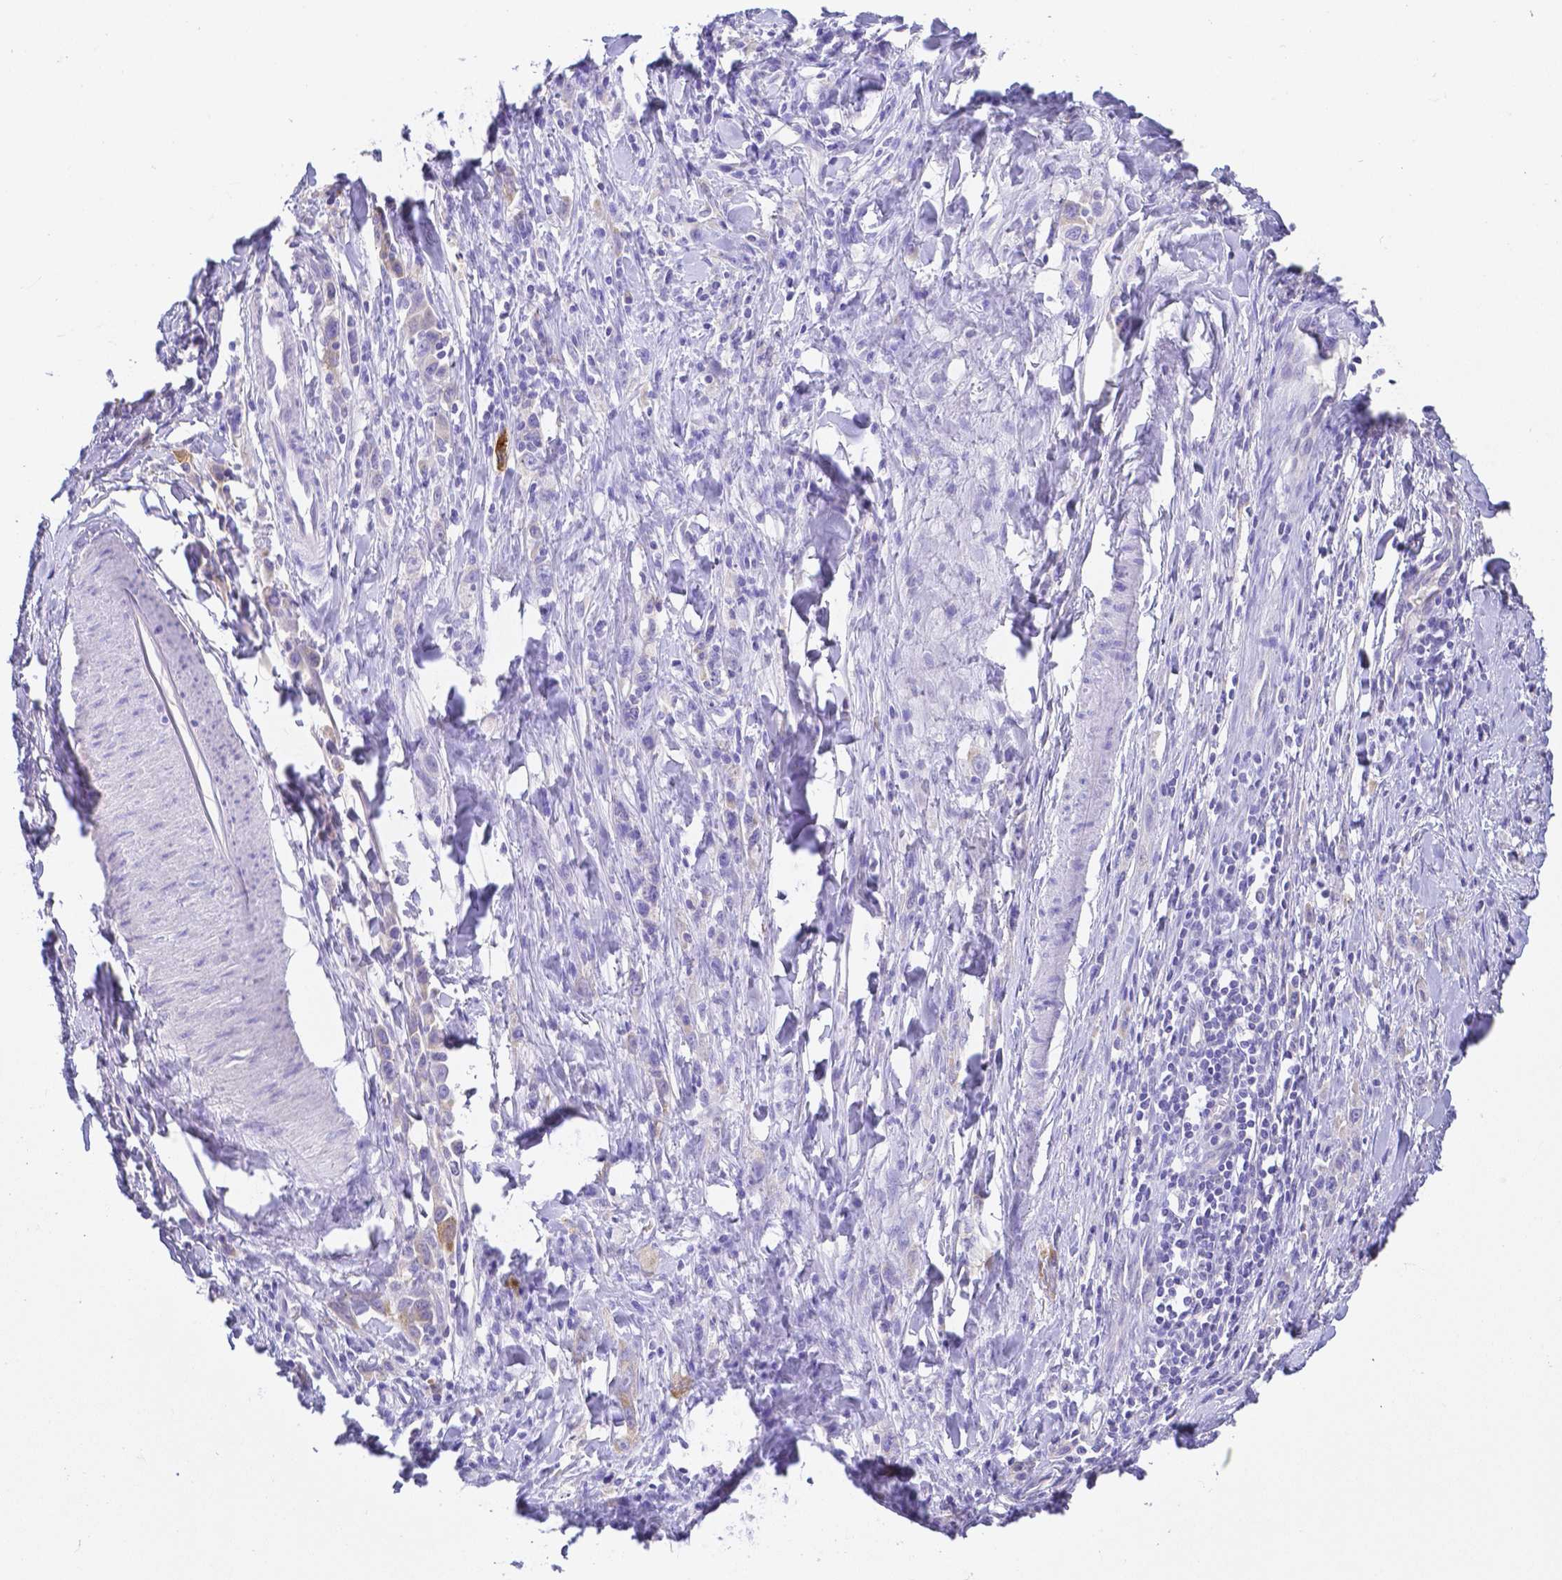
{"staining": {"intensity": "negative", "quantity": "none", "location": "none"}, "tissue": "stomach cancer", "cell_type": "Tumor cells", "image_type": "cancer", "snomed": [{"axis": "morphology", "description": "Adenocarcinoma, NOS"}, {"axis": "topography", "description": "Stomach"}], "caption": "Adenocarcinoma (stomach) was stained to show a protein in brown. There is no significant positivity in tumor cells.", "gene": "ZG16B", "patient": {"sex": "male", "age": 47}}